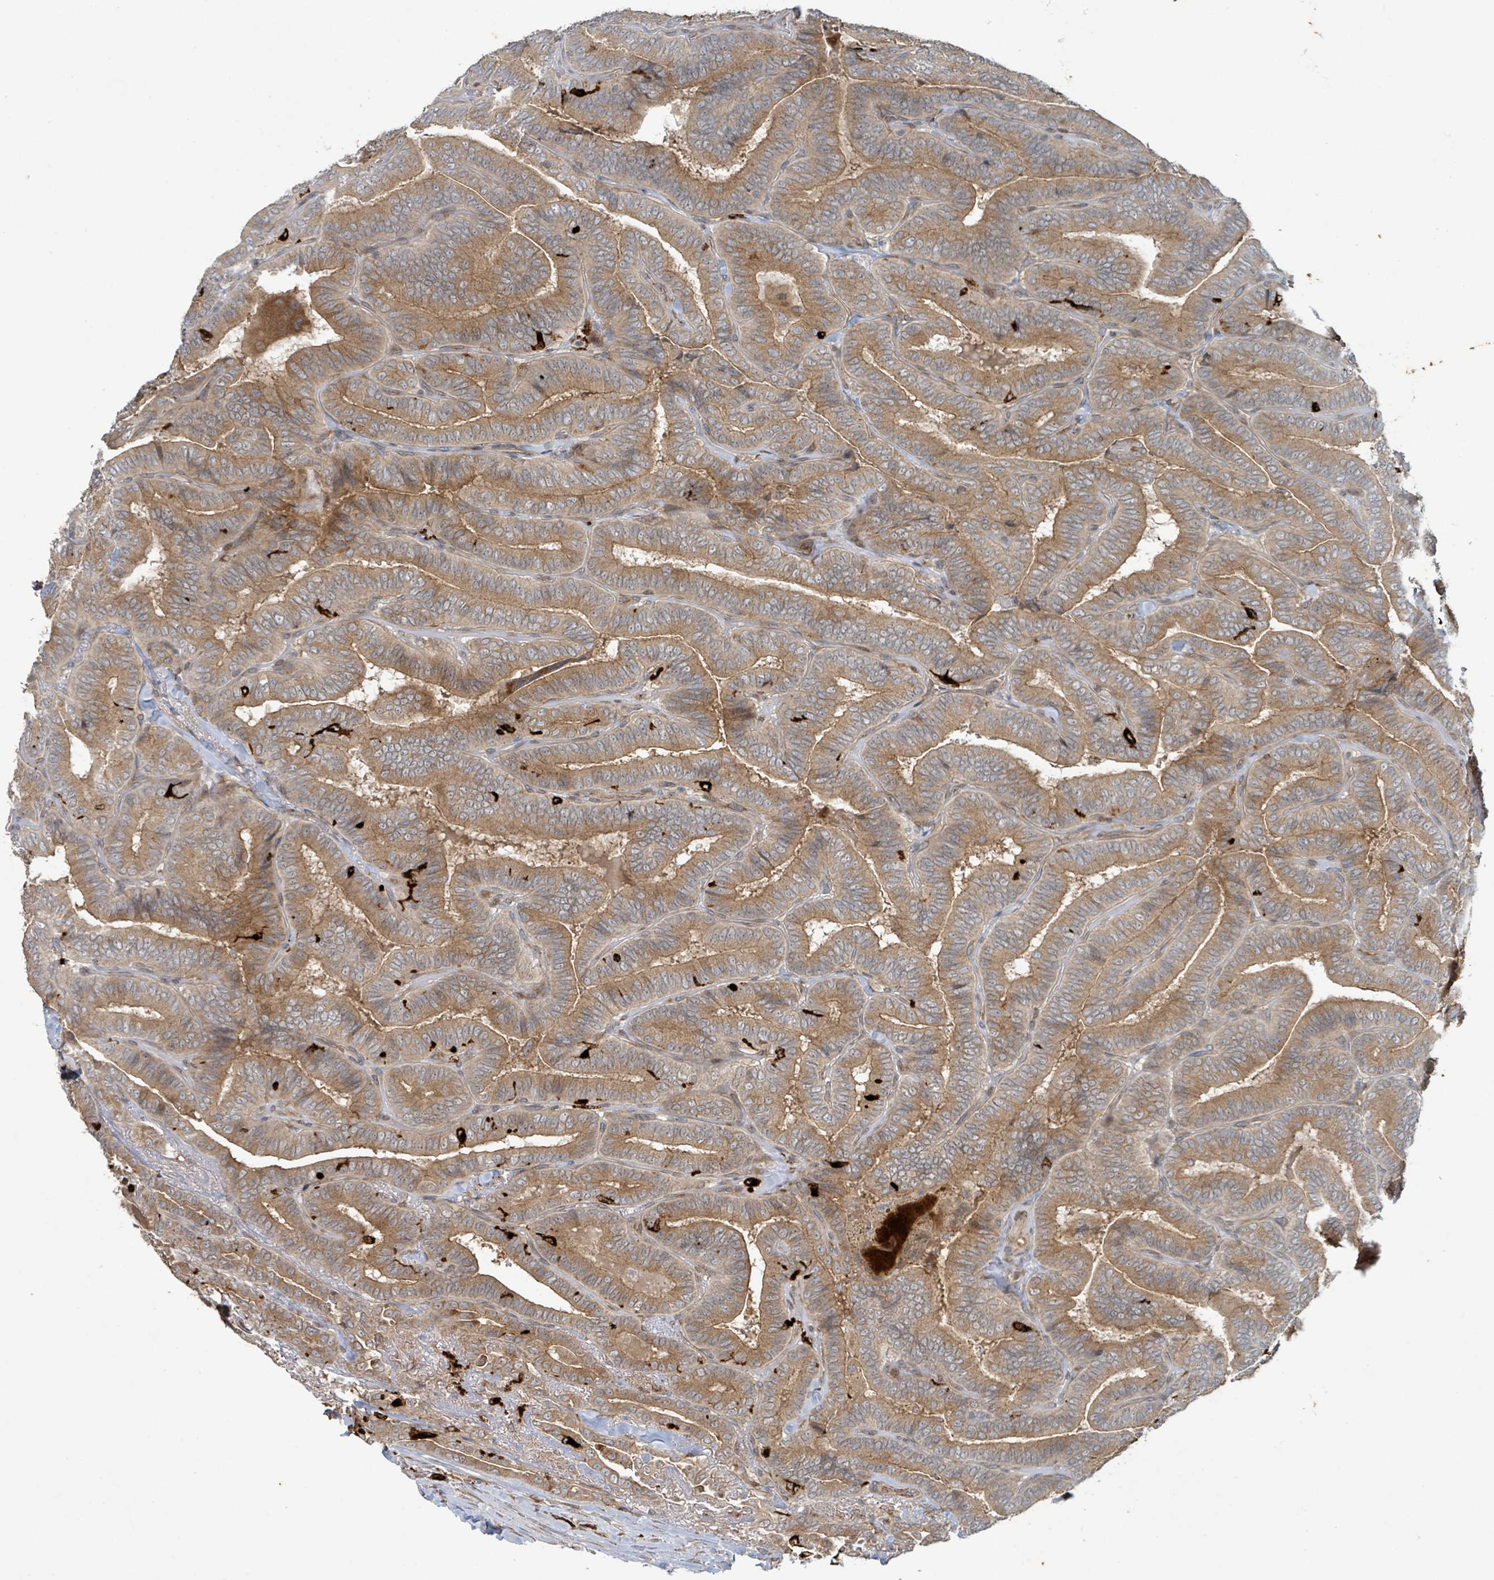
{"staining": {"intensity": "moderate", "quantity": ">75%", "location": "cytoplasmic/membranous"}, "tissue": "thyroid cancer", "cell_type": "Tumor cells", "image_type": "cancer", "snomed": [{"axis": "morphology", "description": "Papillary adenocarcinoma, NOS"}, {"axis": "topography", "description": "Thyroid gland"}], "caption": "Thyroid cancer (papillary adenocarcinoma) stained for a protein shows moderate cytoplasmic/membranous positivity in tumor cells. Nuclei are stained in blue.", "gene": "OR51E1", "patient": {"sex": "male", "age": 61}}